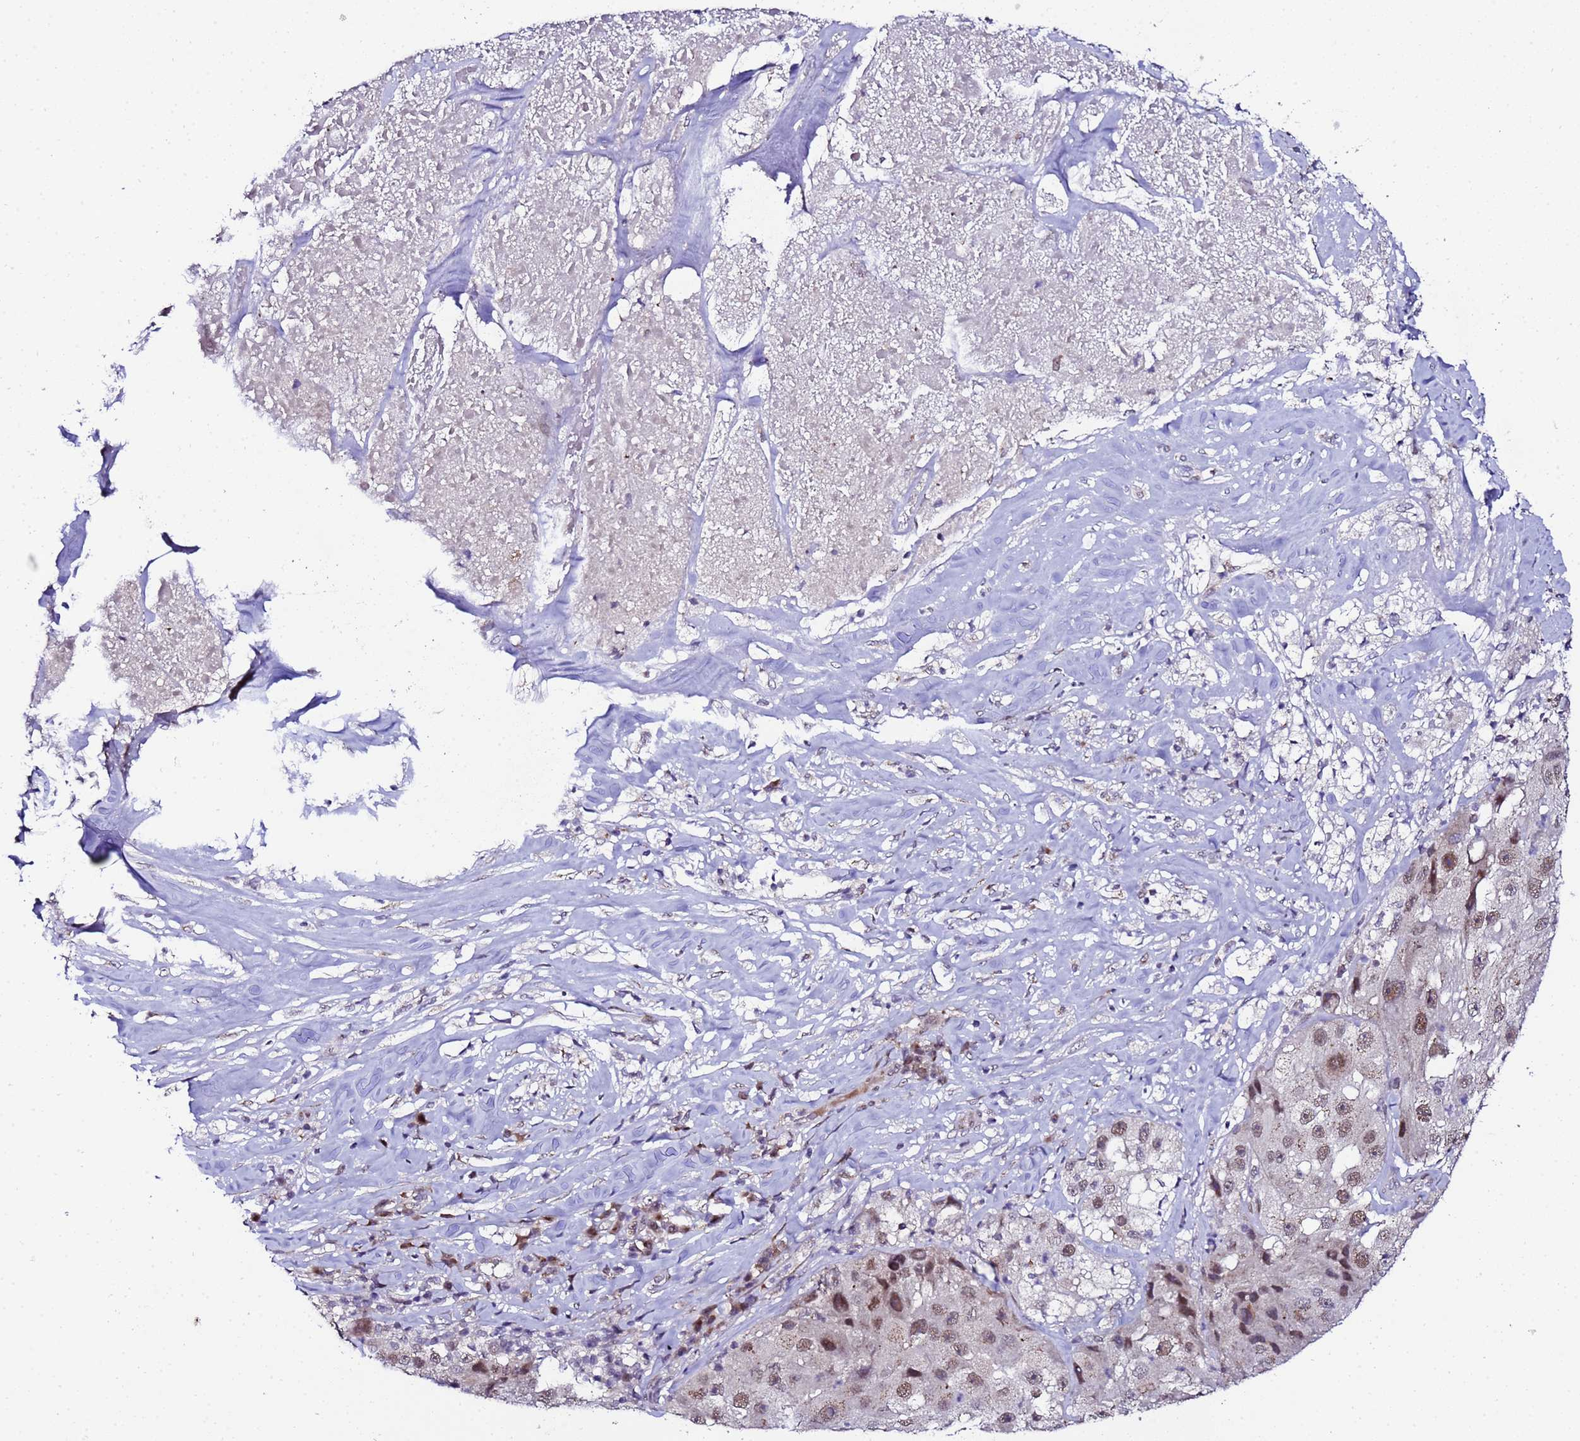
{"staining": {"intensity": "moderate", "quantity": ">75%", "location": "nuclear"}, "tissue": "melanoma", "cell_type": "Tumor cells", "image_type": "cancer", "snomed": [{"axis": "morphology", "description": "Malignant melanoma, Metastatic site"}, {"axis": "topography", "description": "Lymph node"}], "caption": "Melanoma tissue demonstrates moderate nuclear expression in about >75% of tumor cells, visualized by immunohistochemistry.", "gene": "C19orf47", "patient": {"sex": "male", "age": 62}}